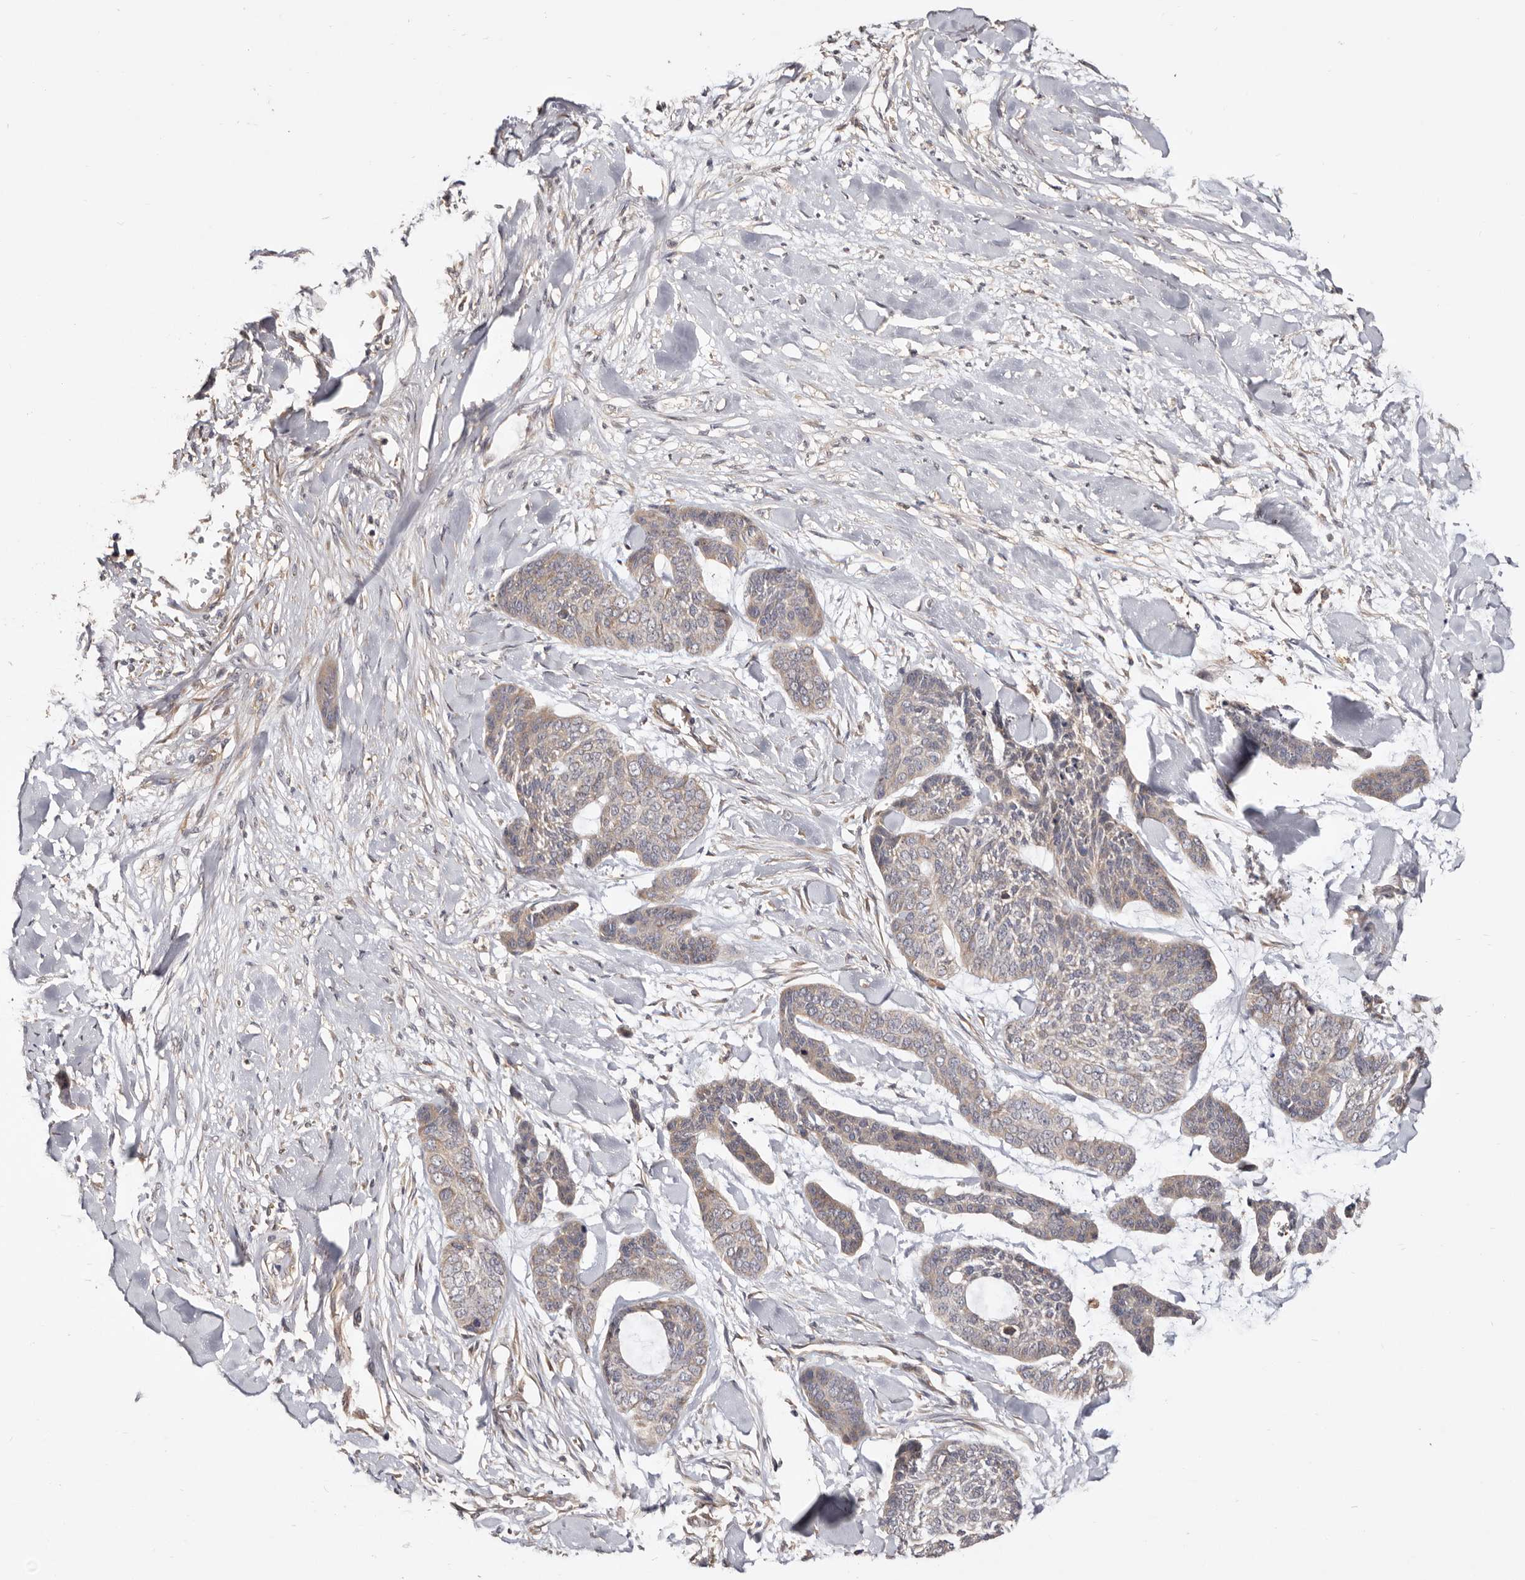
{"staining": {"intensity": "weak", "quantity": "25%-75%", "location": "cytoplasmic/membranous"}, "tissue": "skin cancer", "cell_type": "Tumor cells", "image_type": "cancer", "snomed": [{"axis": "morphology", "description": "Basal cell carcinoma"}, {"axis": "topography", "description": "Skin"}], "caption": "Immunohistochemistry histopathology image of neoplastic tissue: human basal cell carcinoma (skin) stained using immunohistochemistry displays low levels of weak protein expression localized specifically in the cytoplasmic/membranous of tumor cells, appearing as a cytoplasmic/membranous brown color.", "gene": "LRRC25", "patient": {"sex": "female", "age": 64}}